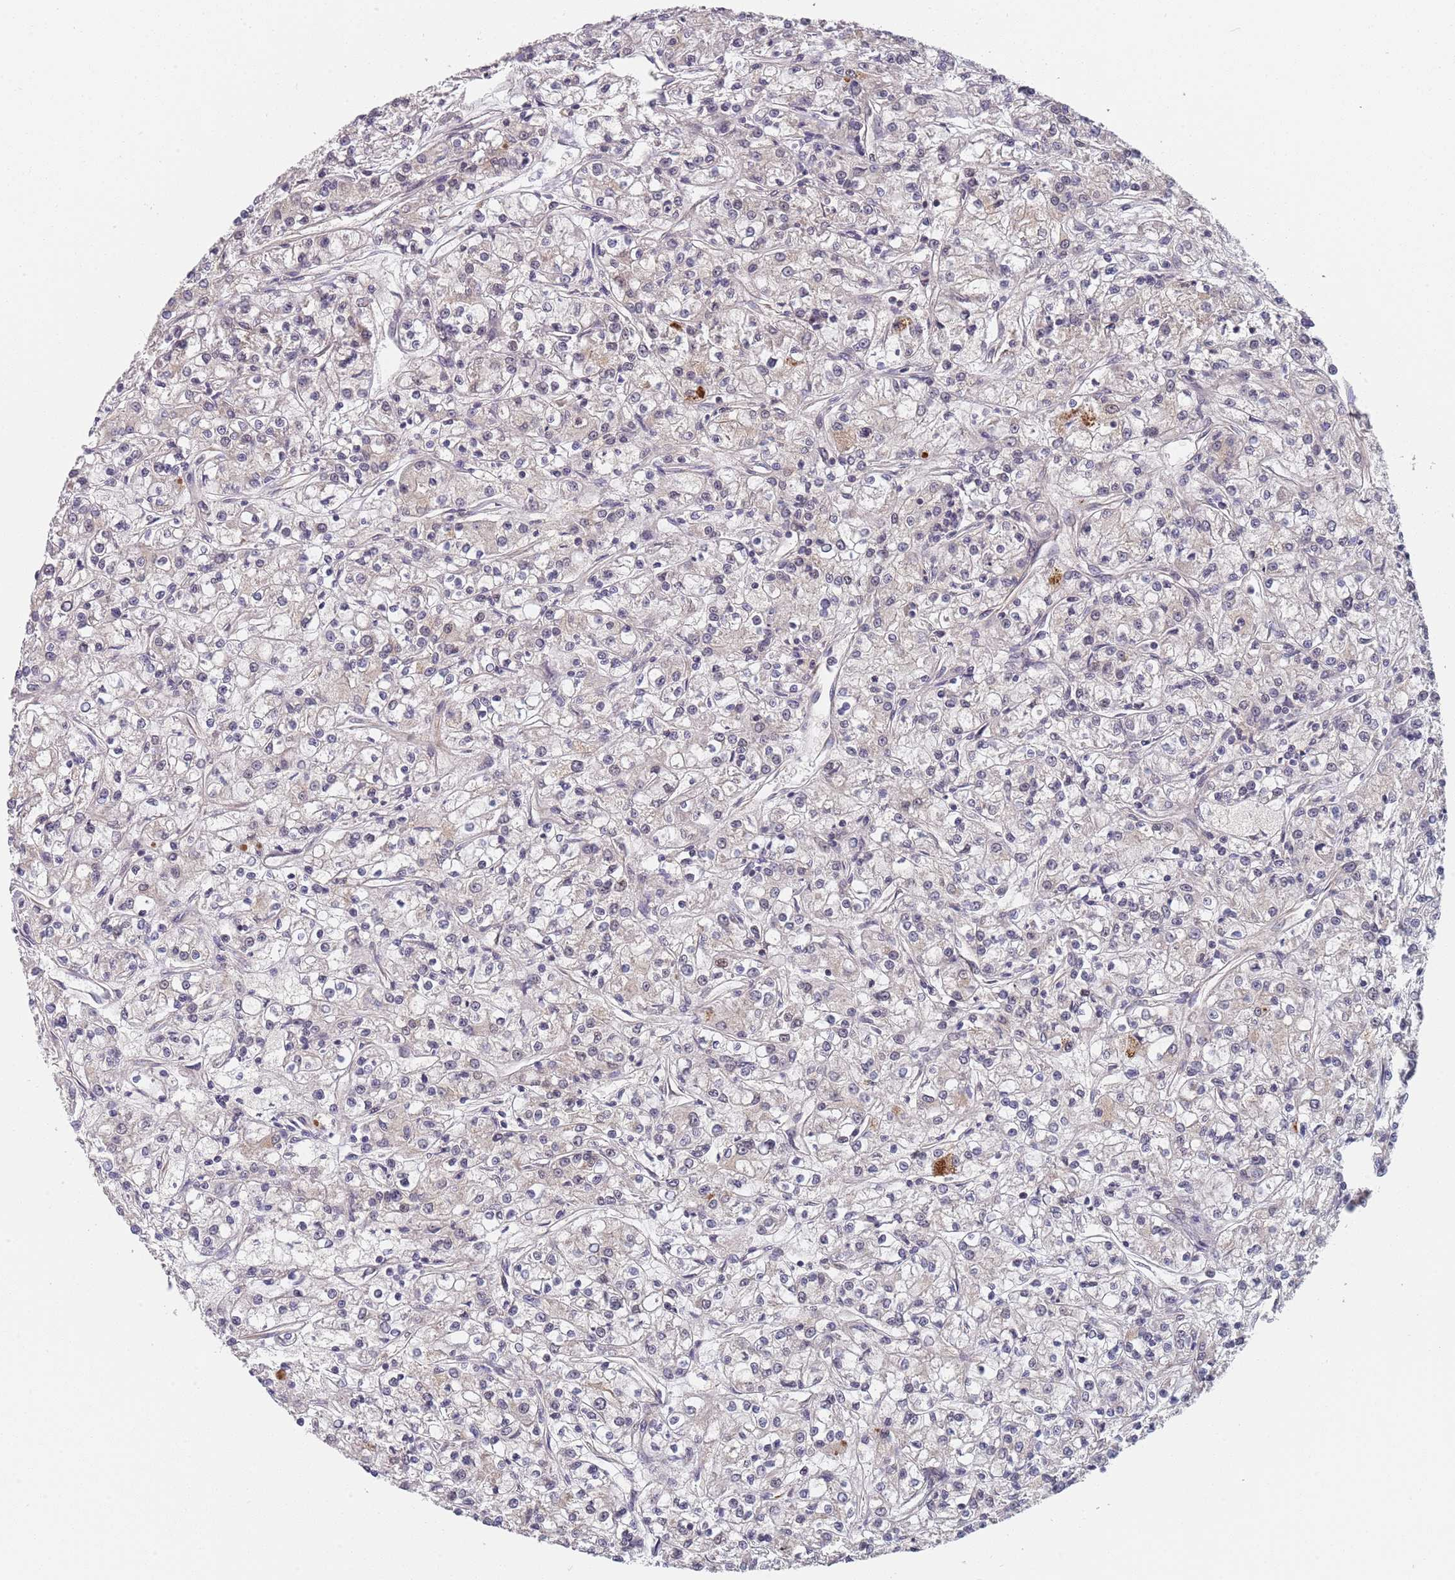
{"staining": {"intensity": "negative", "quantity": "none", "location": "none"}, "tissue": "renal cancer", "cell_type": "Tumor cells", "image_type": "cancer", "snomed": [{"axis": "morphology", "description": "Adenocarcinoma, NOS"}, {"axis": "topography", "description": "Kidney"}], "caption": "Renal cancer was stained to show a protein in brown. There is no significant expression in tumor cells.", "gene": "B4GALT4", "patient": {"sex": "female", "age": 59}}